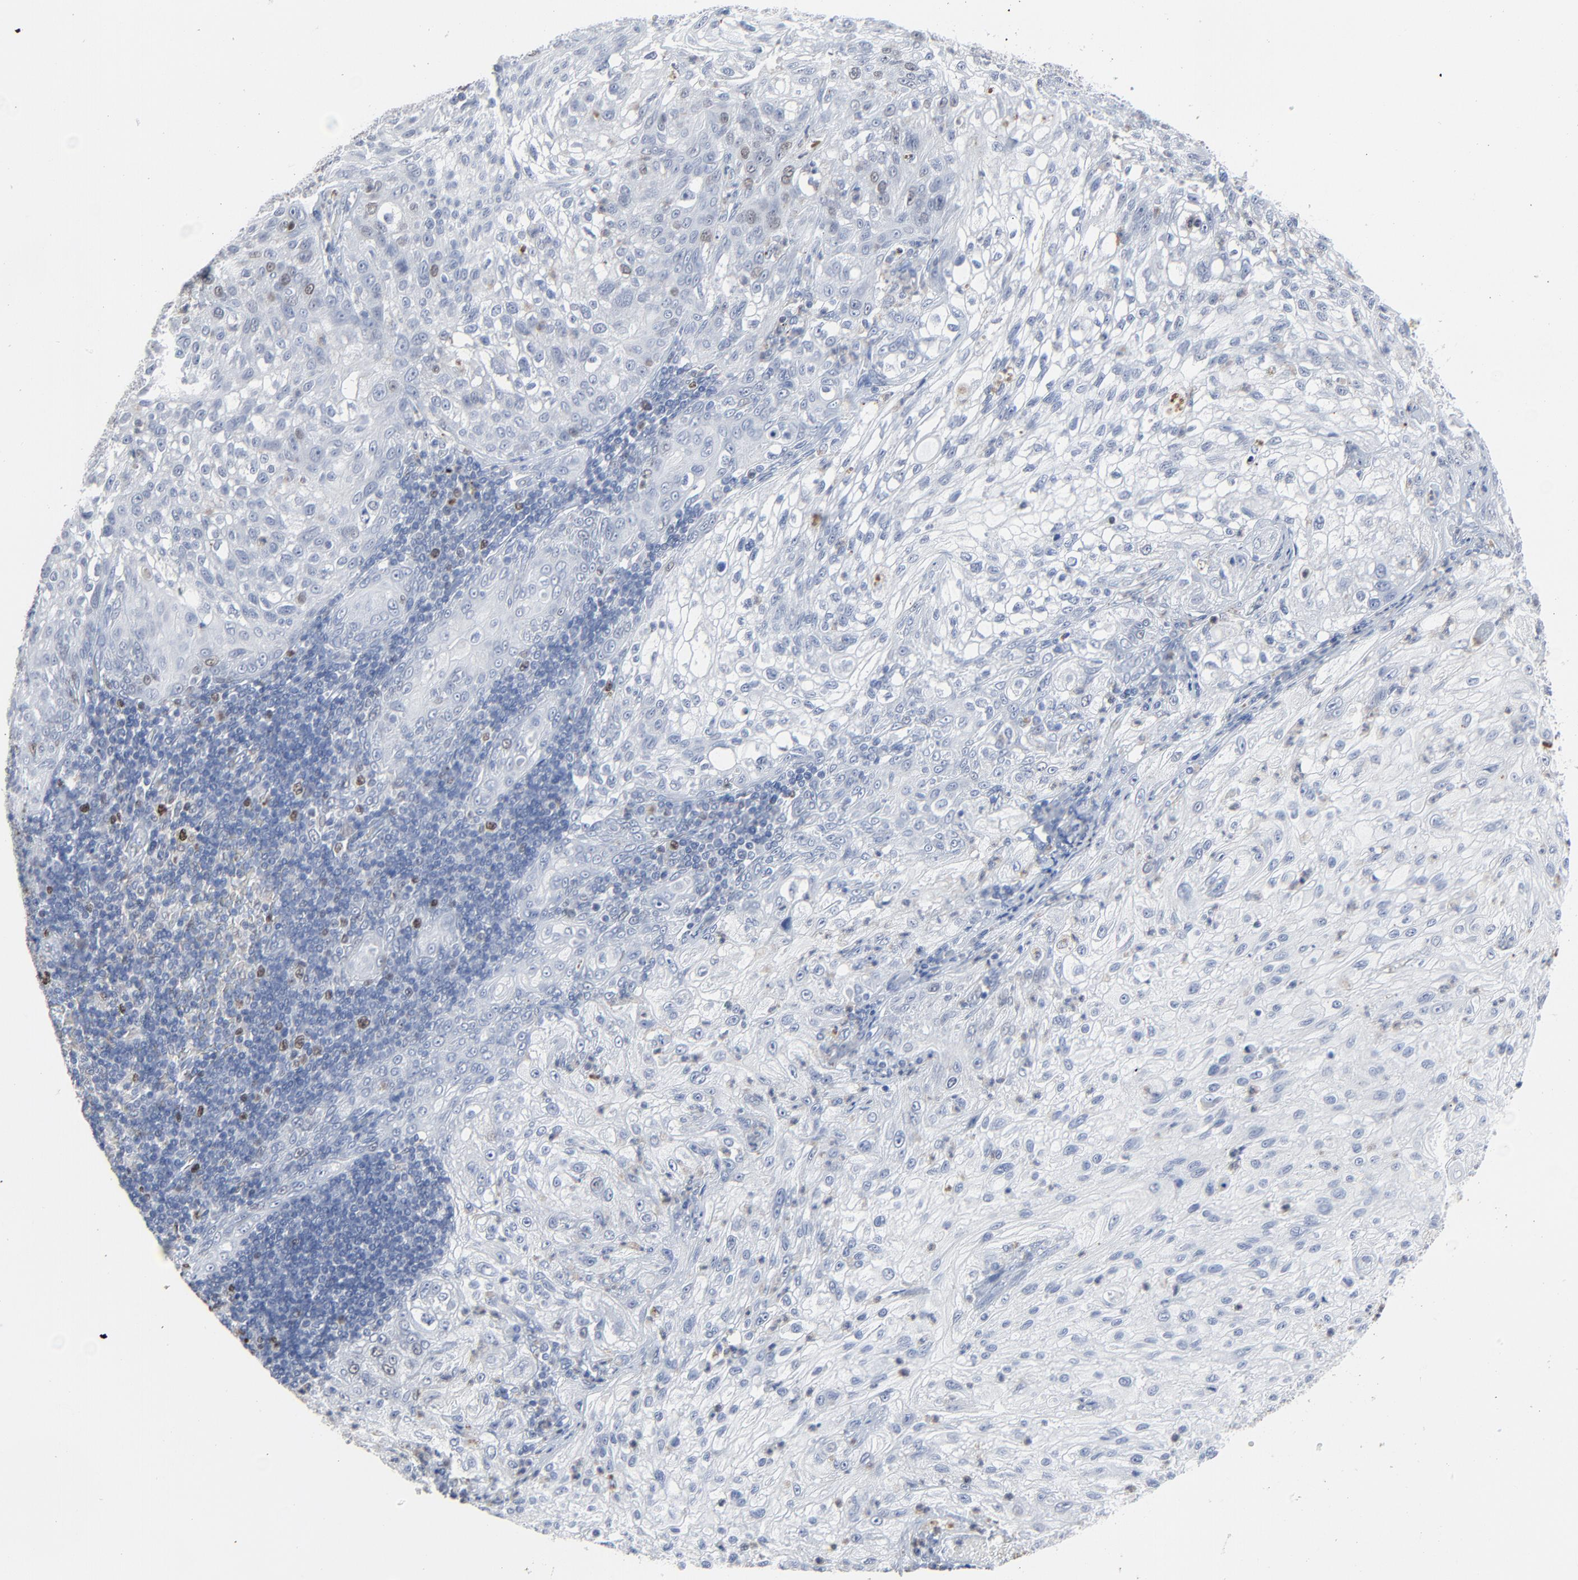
{"staining": {"intensity": "weak", "quantity": "<25%", "location": "nuclear"}, "tissue": "lung cancer", "cell_type": "Tumor cells", "image_type": "cancer", "snomed": [{"axis": "morphology", "description": "Inflammation, NOS"}, {"axis": "morphology", "description": "Squamous cell carcinoma, NOS"}, {"axis": "topography", "description": "Lymph node"}, {"axis": "topography", "description": "Soft tissue"}, {"axis": "topography", "description": "Lung"}], "caption": "A micrograph of human lung cancer (squamous cell carcinoma) is negative for staining in tumor cells. (Stains: DAB (3,3'-diaminobenzidine) IHC with hematoxylin counter stain, Microscopy: brightfield microscopy at high magnification).", "gene": "BIRC3", "patient": {"sex": "male", "age": 66}}